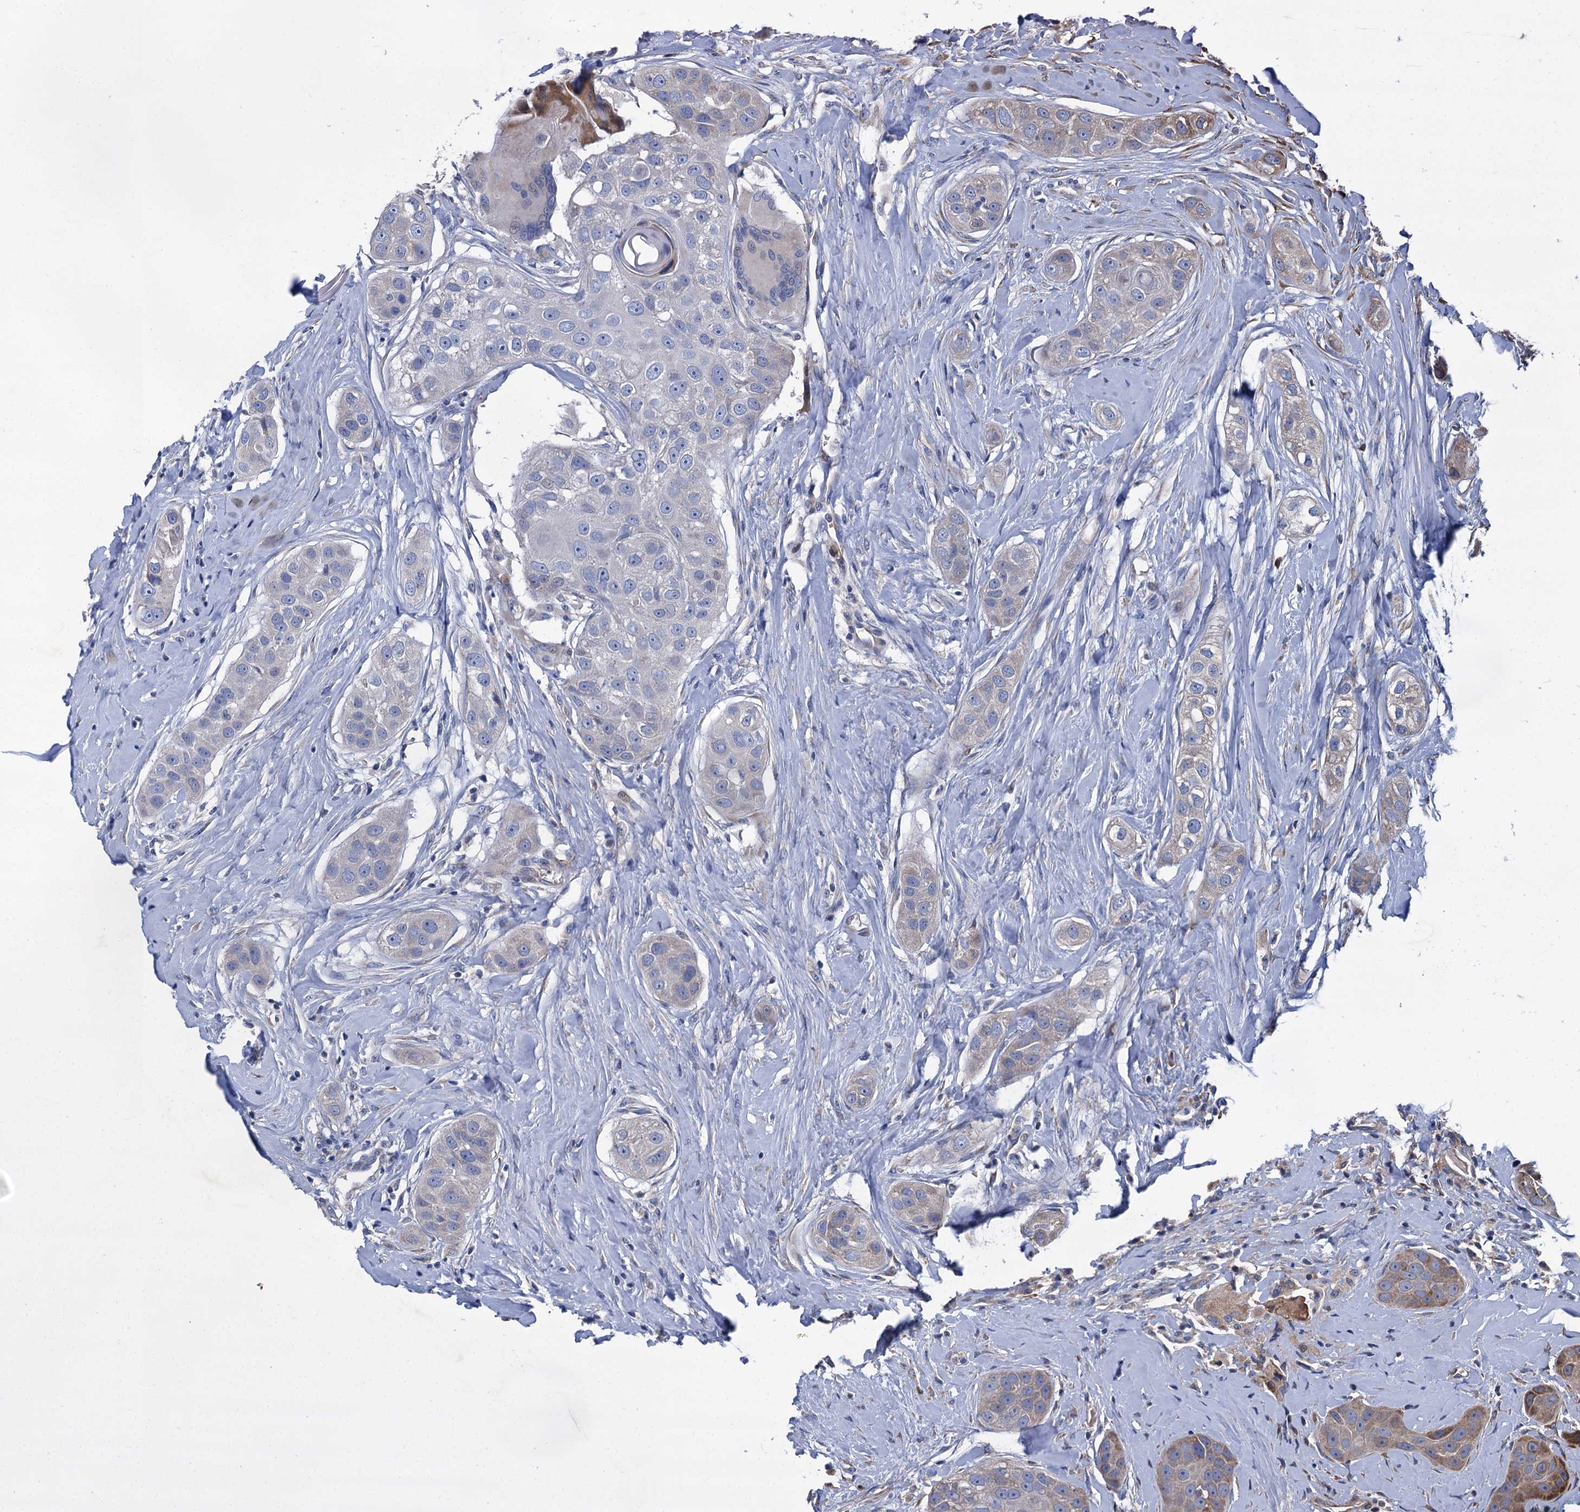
{"staining": {"intensity": "weak", "quantity": "<25%", "location": "cytoplasmic/membranous"}, "tissue": "head and neck cancer", "cell_type": "Tumor cells", "image_type": "cancer", "snomed": [{"axis": "morphology", "description": "Normal tissue, NOS"}, {"axis": "morphology", "description": "Squamous cell carcinoma, NOS"}, {"axis": "topography", "description": "Skeletal muscle"}, {"axis": "topography", "description": "Head-Neck"}], "caption": "Immunohistochemistry (IHC) micrograph of head and neck cancer stained for a protein (brown), which exhibits no expression in tumor cells. (Immunohistochemistry (IHC), brightfield microscopy, high magnification).", "gene": "LINS1", "patient": {"sex": "male", "age": 51}}